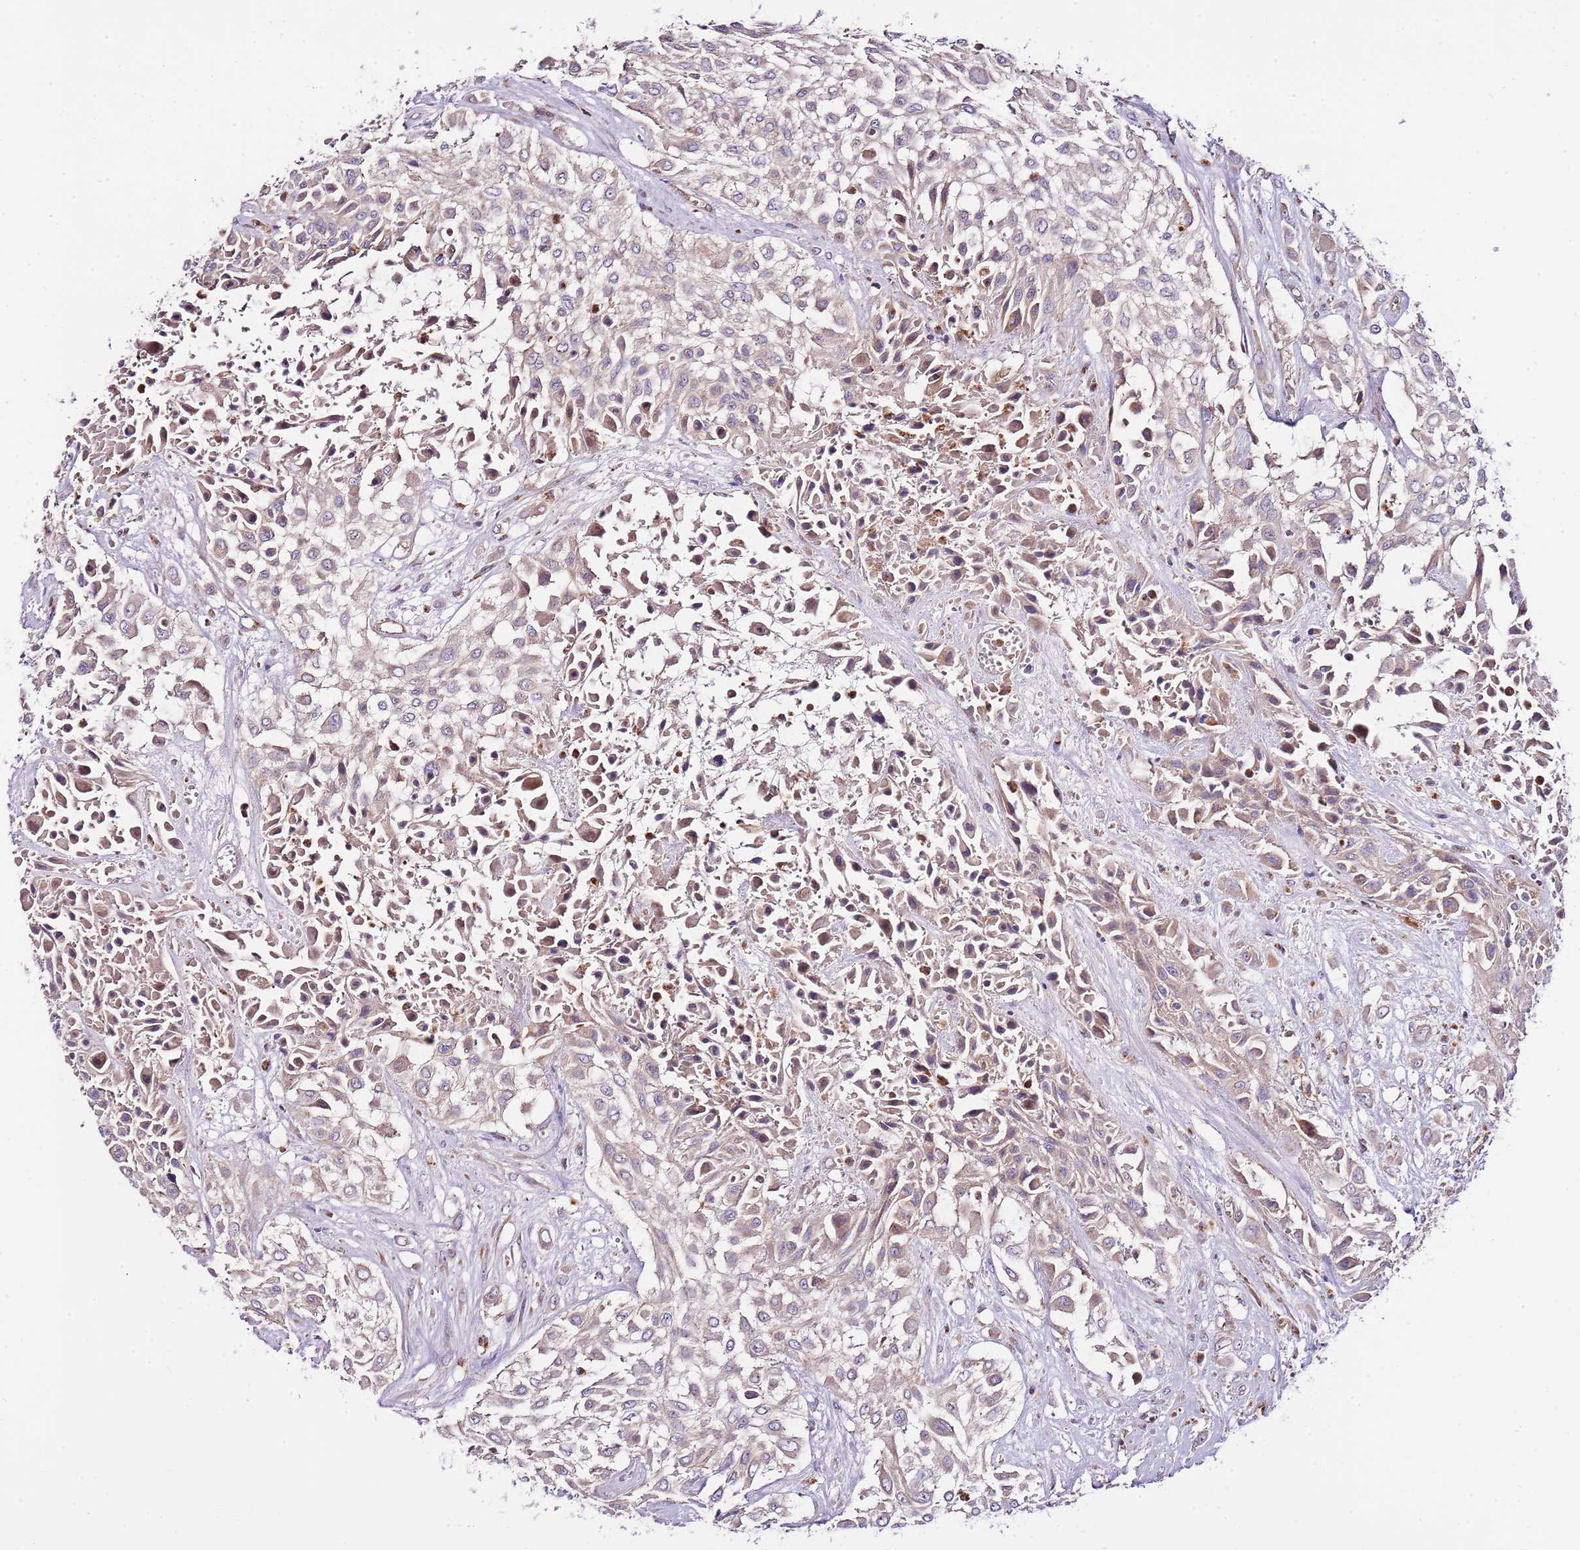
{"staining": {"intensity": "weak", "quantity": "25%-75%", "location": "cytoplasmic/membranous"}, "tissue": "urothelial cancer", "cell_type": "Tumor cells", "image_type": "cancer", "snomed": [{"axis": "morphology", "description": "Urothelial carcinoma, High grade"}, {"axis": "topography", "description": "Urinary bladder"}], "caption": "Immunohistochemical staining of human urothelial cancer exhibits low levels of weak cytoplasmic/membranous positivity in approximately 25%-75% of tumor cells.", "gene": "DOCK6", "patient": {"sex": "male", "age": 57}}